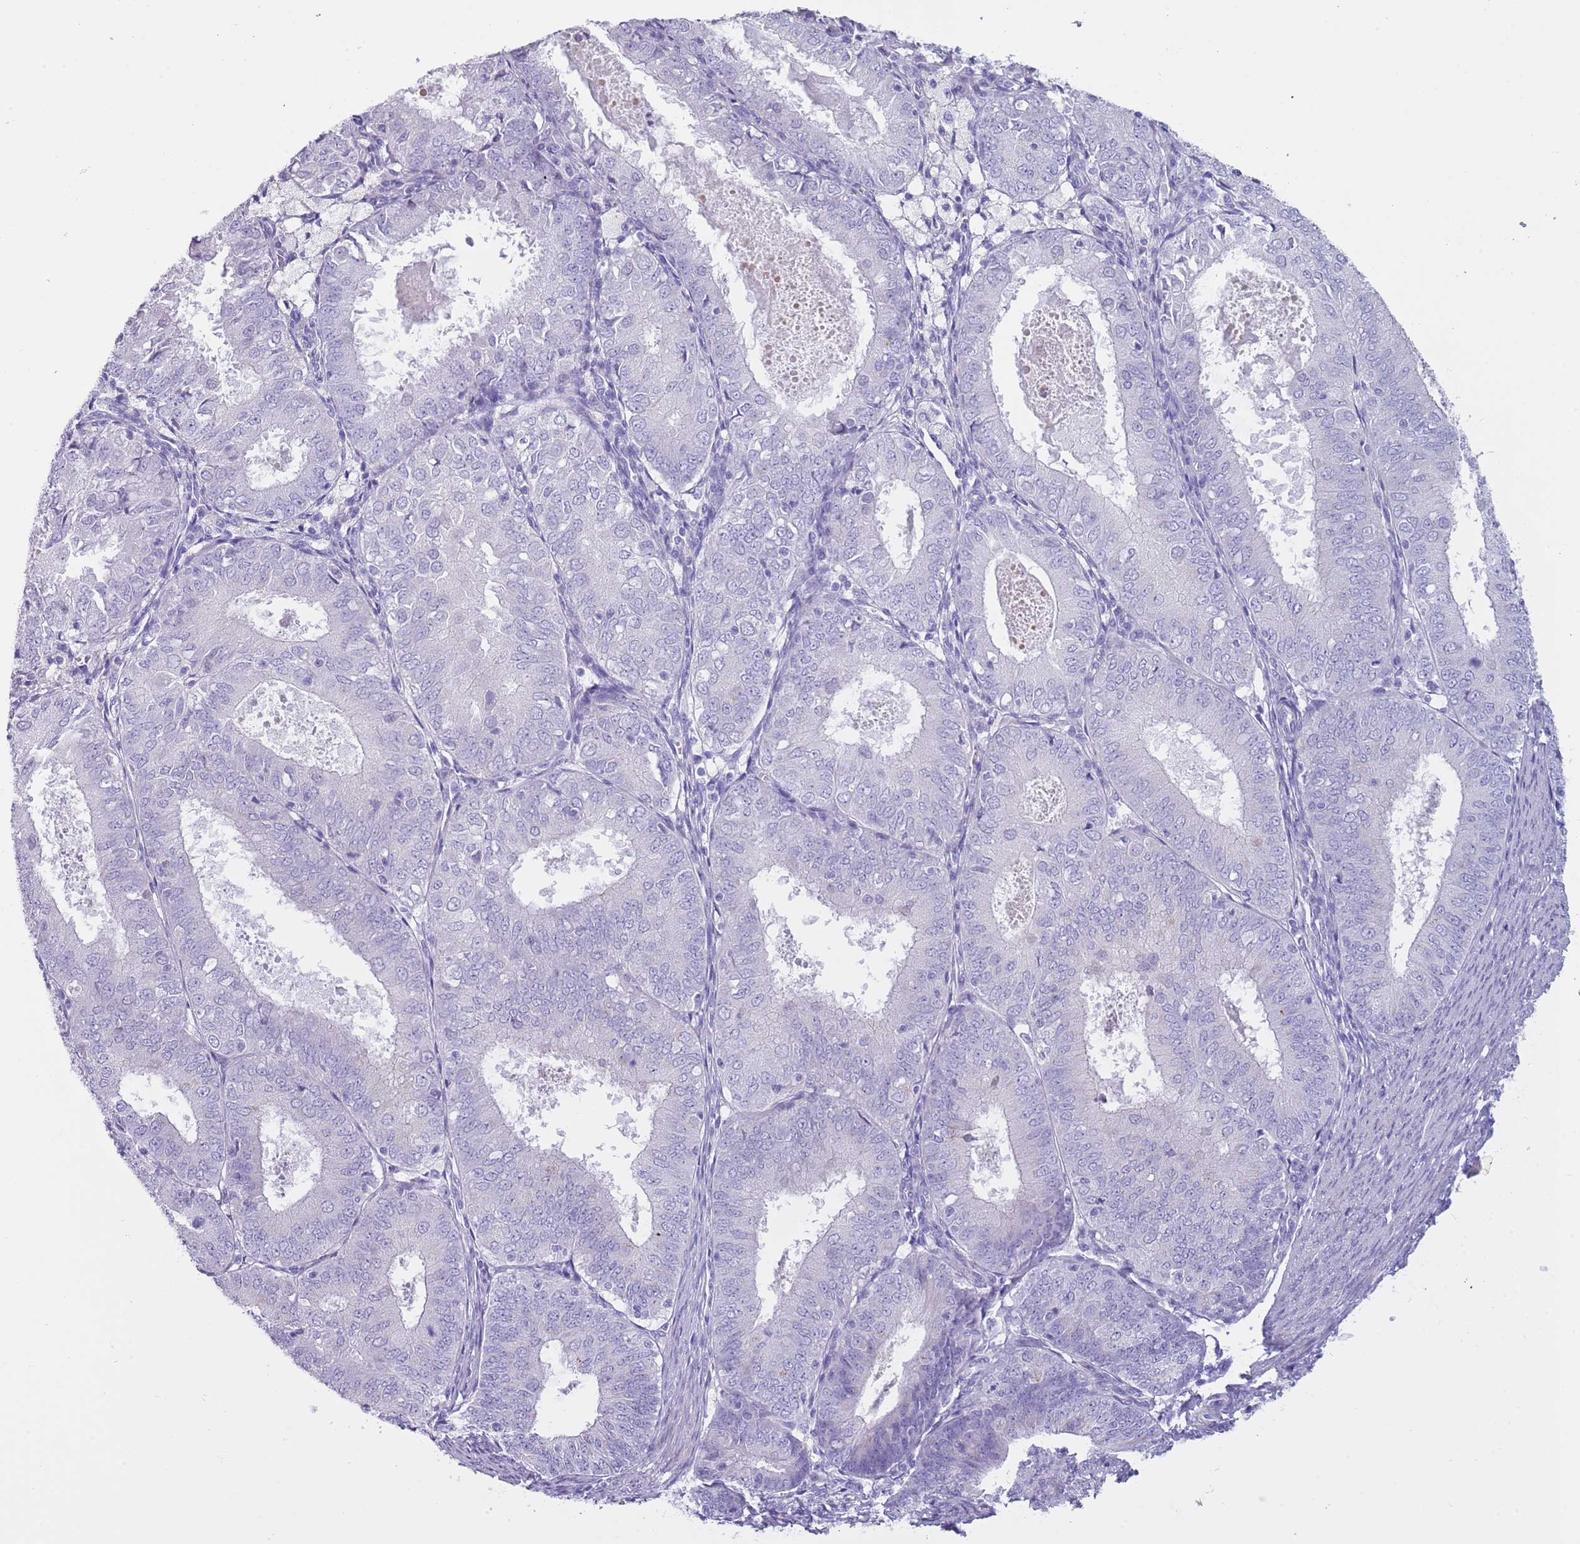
{"staining": {"intensity": "negative", "quantity": "none", "location": "none"}, "tissue": "endometrial cancer", "cell_type": "Tumor cells", "image_type": "cancer", "snomed": [{"axis": "morphology", "description": "Adenocarcinoma, NOS"}, {"axis": "topography", "description": "Endometrium"}], "caption": "A photomicrograph of human endometrial cancer is negative for staining in tumor cells.", "gene": "NBPF6", "patient": {"sex": "female", "age": 57}}